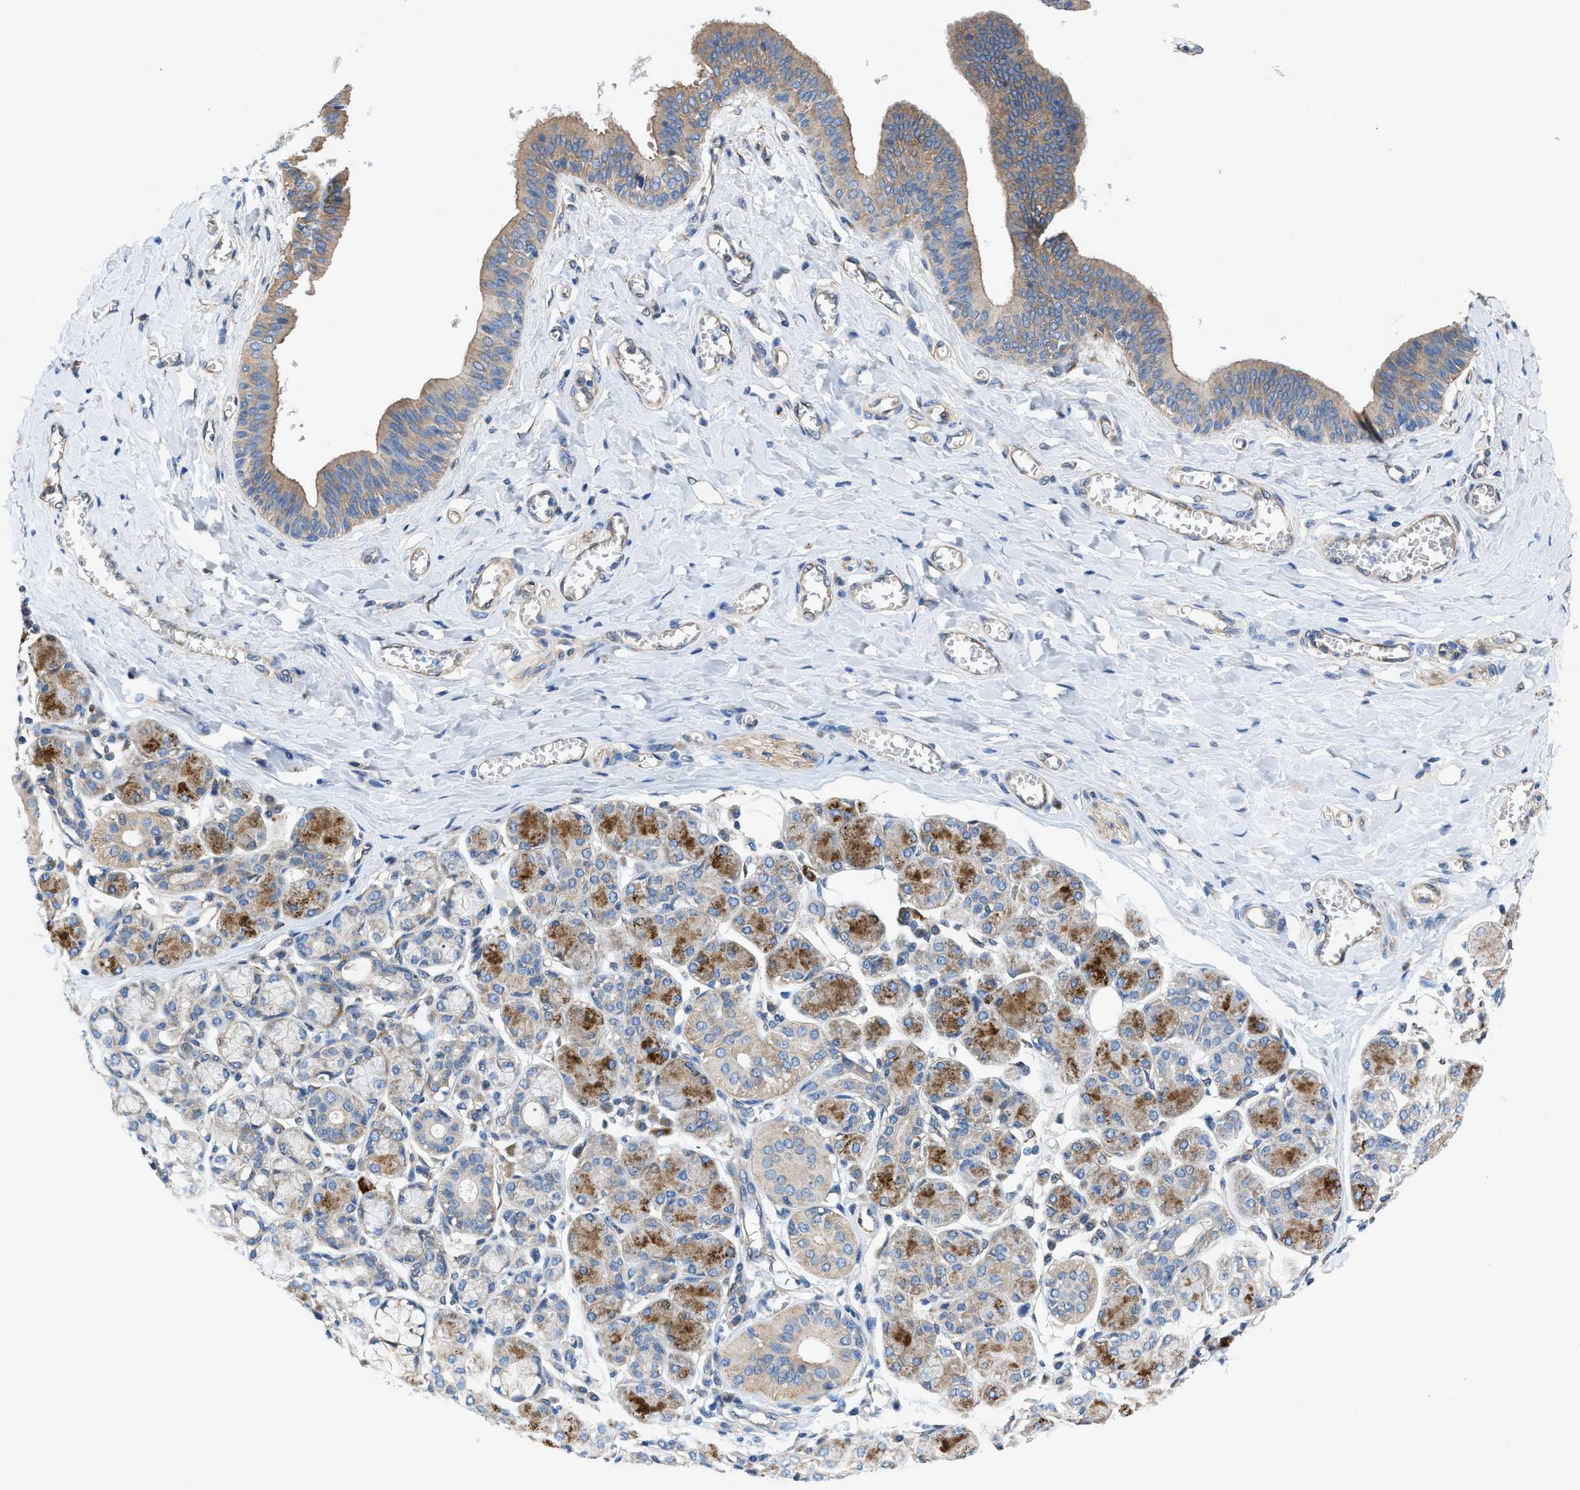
{"staining": {"intensity": "moderate", "quantity": "25%-75%", "location": "cytoplasmic/membranous"}, "tissue": "salivary gland", "cell_type": "Glandular cells", "image_type": "normal", "snomed": [{"axis": "morphology", "description": "Normal tissue, NOS"}, {"axis": "morphology", "description": "Inflammation, NOS"}, {"axis": "topography", "description": "Lymph node"}, {"axis": "topography", "description": "Salivary gland"}], "caption": "Glandular cells exhibit medium levels of moderate cytoplasmic/membranous staining in about 25%-75% of cells in benign human salivary gland. (brown staining indicates protein expression, while blue staining denotes nuclei).", "gene": "DMAC1", "patient": {"sex": "male", "age": 3}}